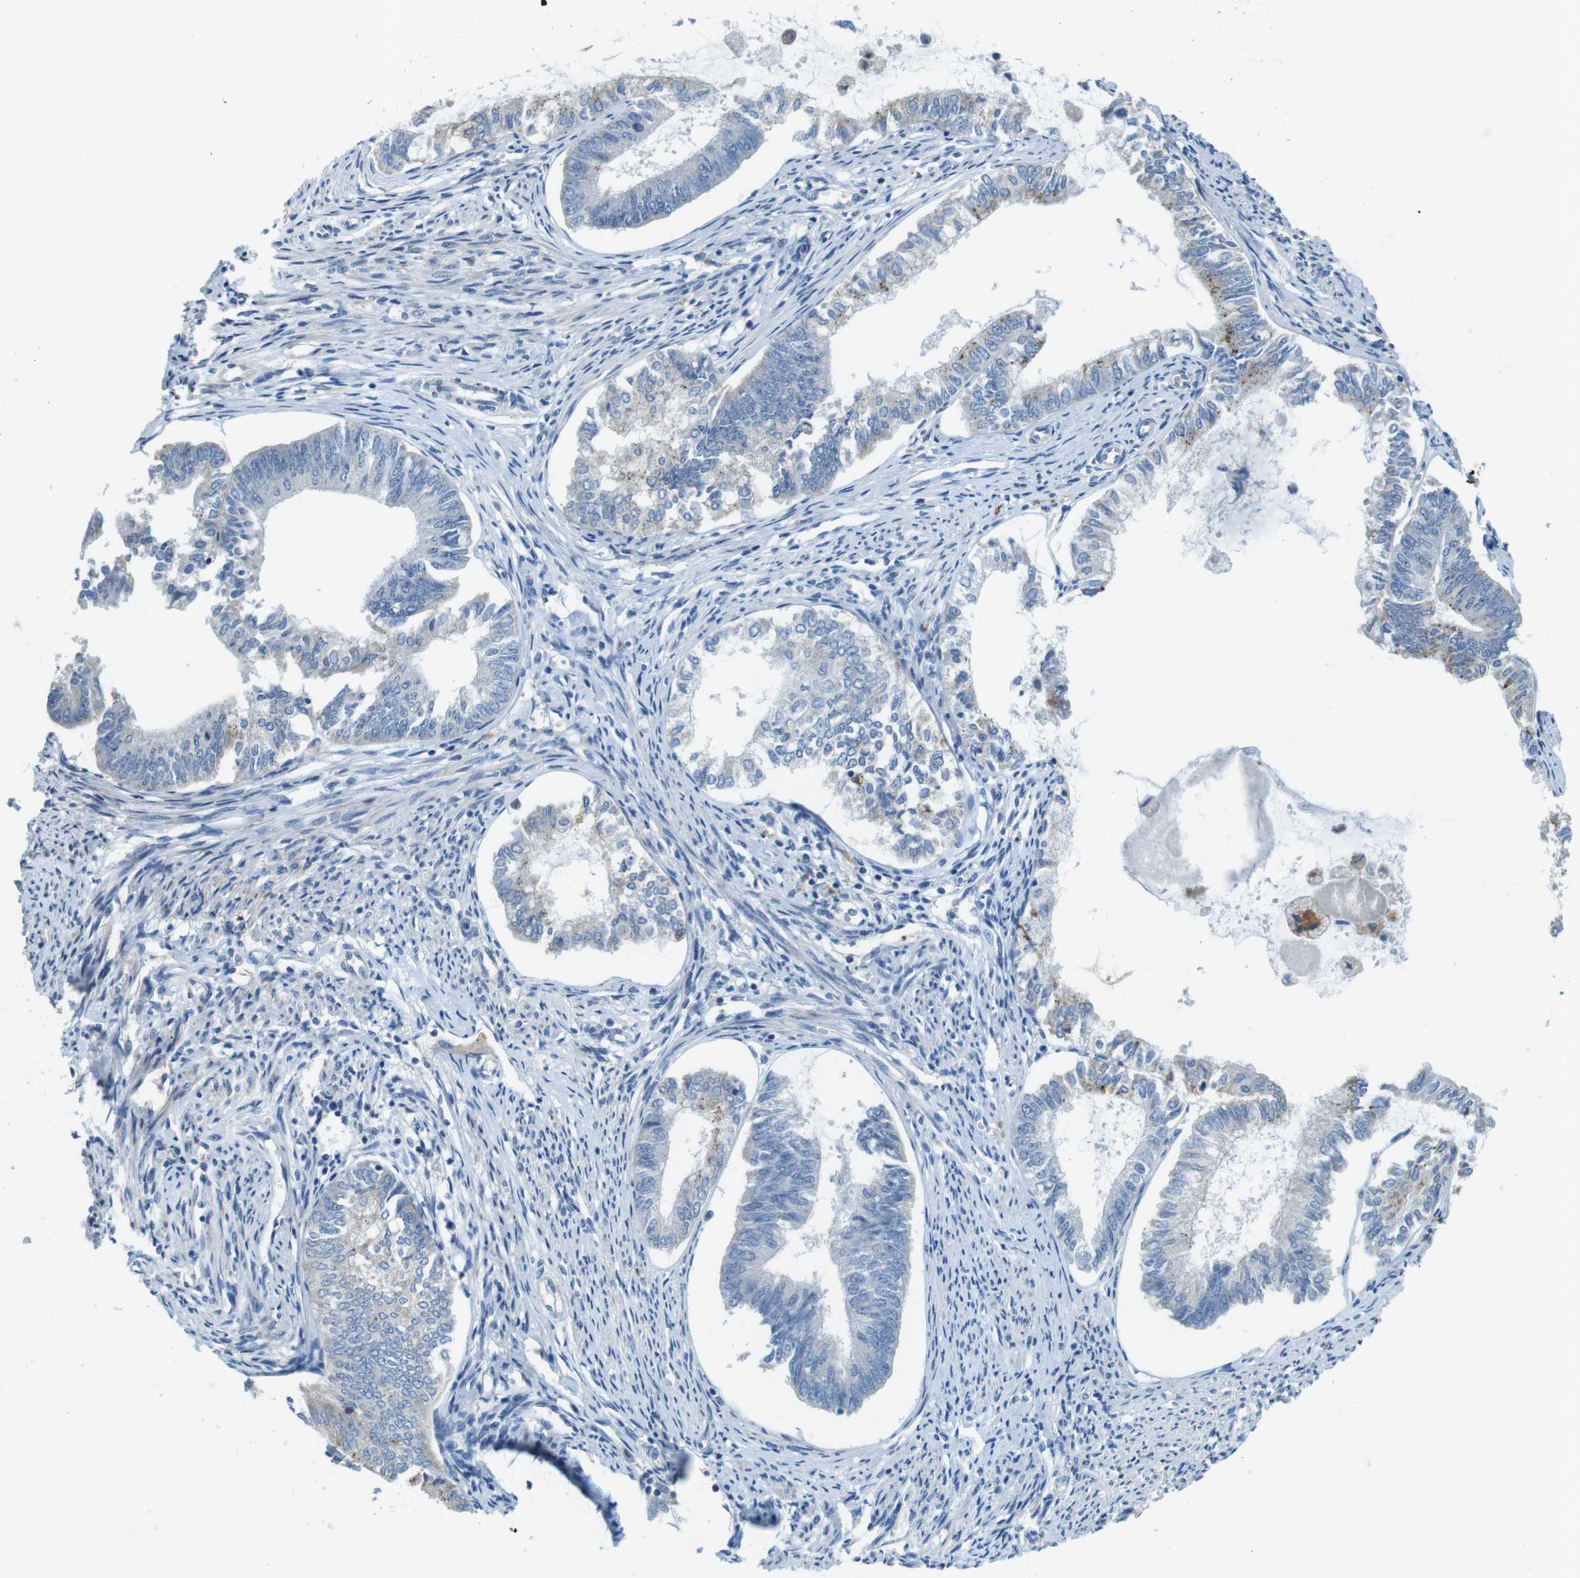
{"staining": {"intensity": "negative", "quantity": "none", "location": "none"}, "tissue": "endometrial cancer", "cell_type": "Tumor cells", "image_type": "cancer", "snomed": [{"axis": "morphology", "description": "Adenocarcinoma, NOS"}, {"axis": "topography", "description": "Endometrium"}], "caption": "Photomicrograph shows no protein positivity in tumor cells of adenocarcinoma (endometrial) tissue.", "gene": "TYW1", "patient": {"sex": "female", "age": 86}}